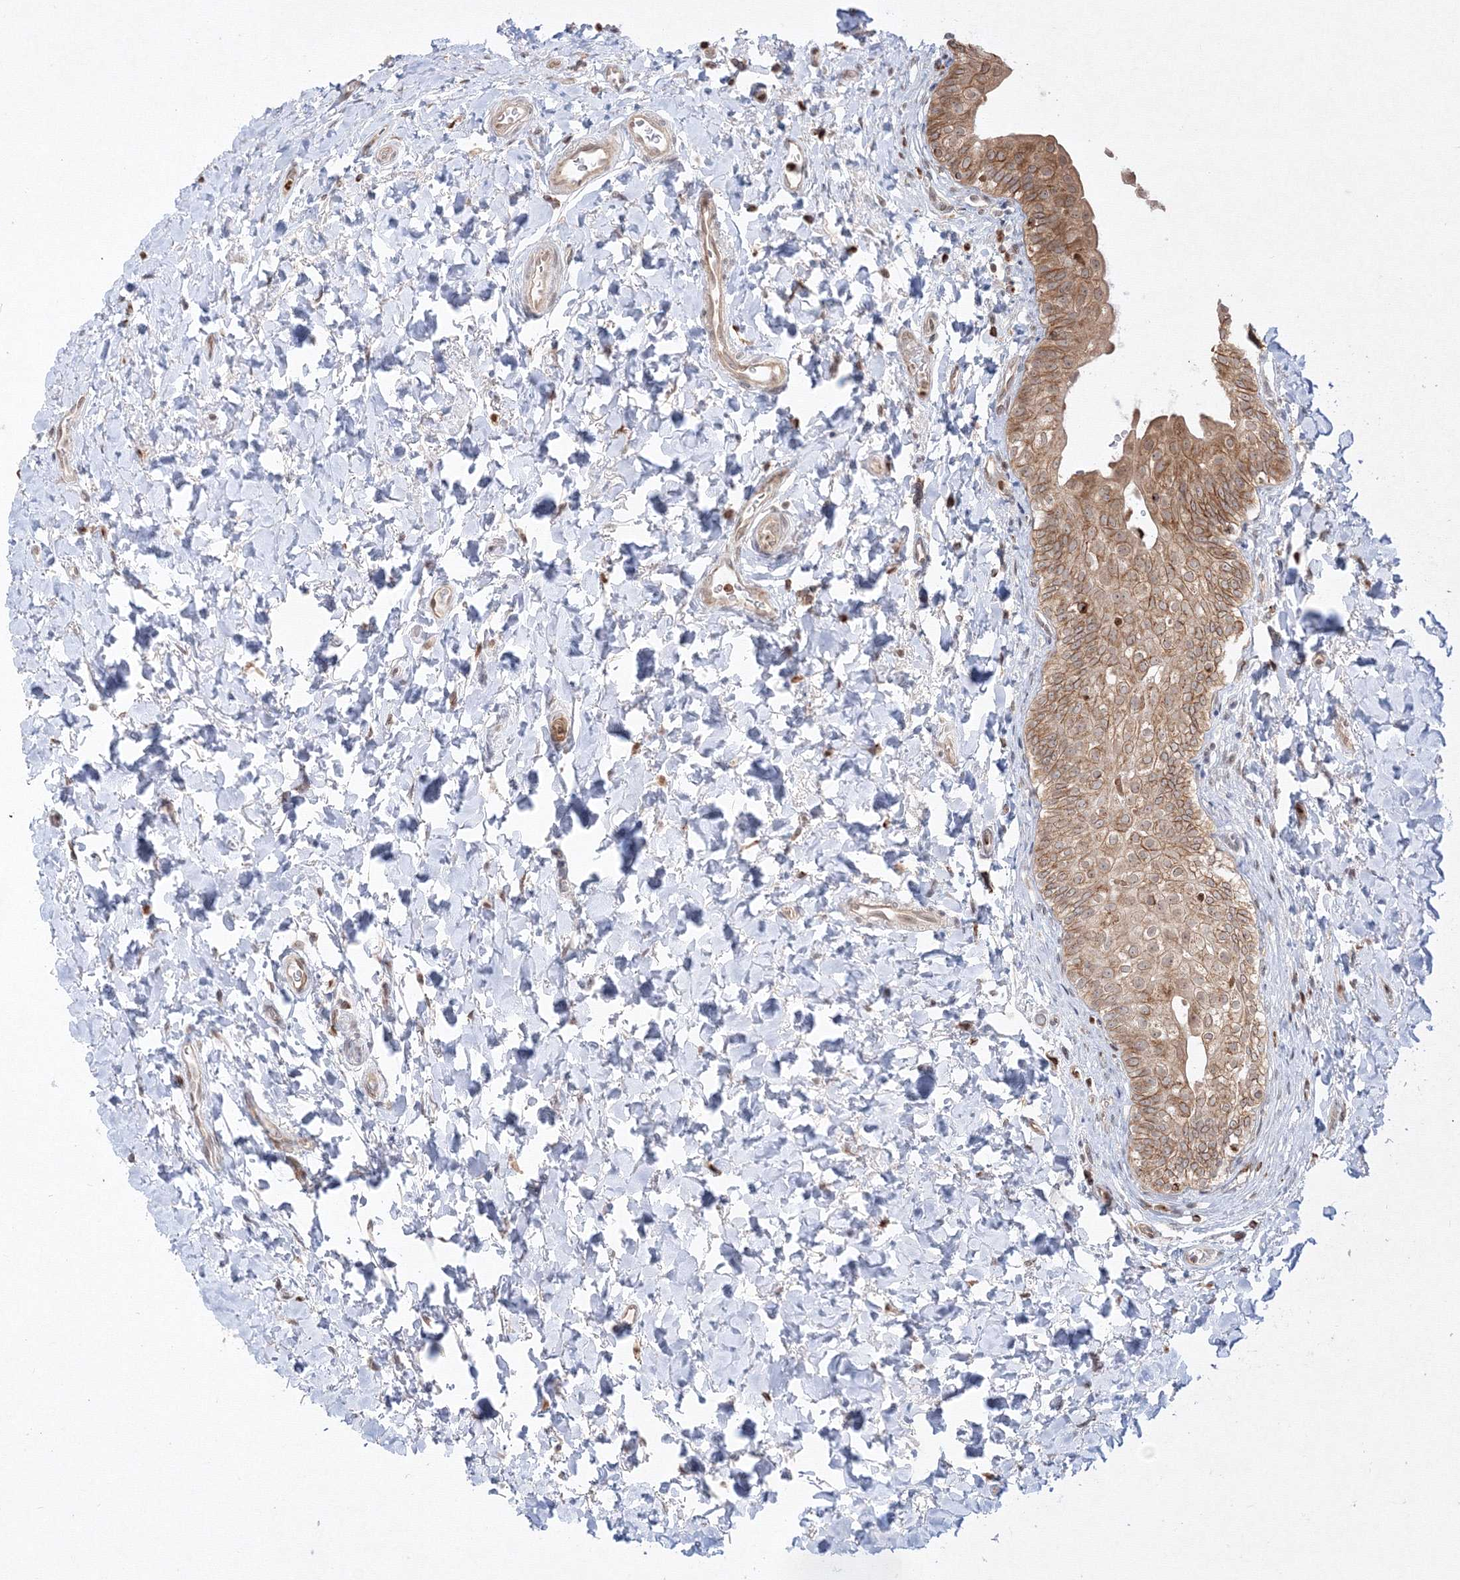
{"staining": {"intensity": "moderate", "quantity": ">75%", "location": "cytoplasmic/membranous"}, "tissue": "urinary bladder", "cell_type": "Urothelial cells", "image_type": "normal", "snomed": [{"axis": "morphology", "description": "Normal tissue, NOS"}, {"axis": "topography", "description": "Urinary bladder"}], "caption": "Protein staining of unremarkable urinary bladder exhibits moderate cytoplasmic/membranous positivity in approximately >75% of urothelial cells.", "gene": "TMEM50B", "patient": {"sex": "male", "age": 83}}